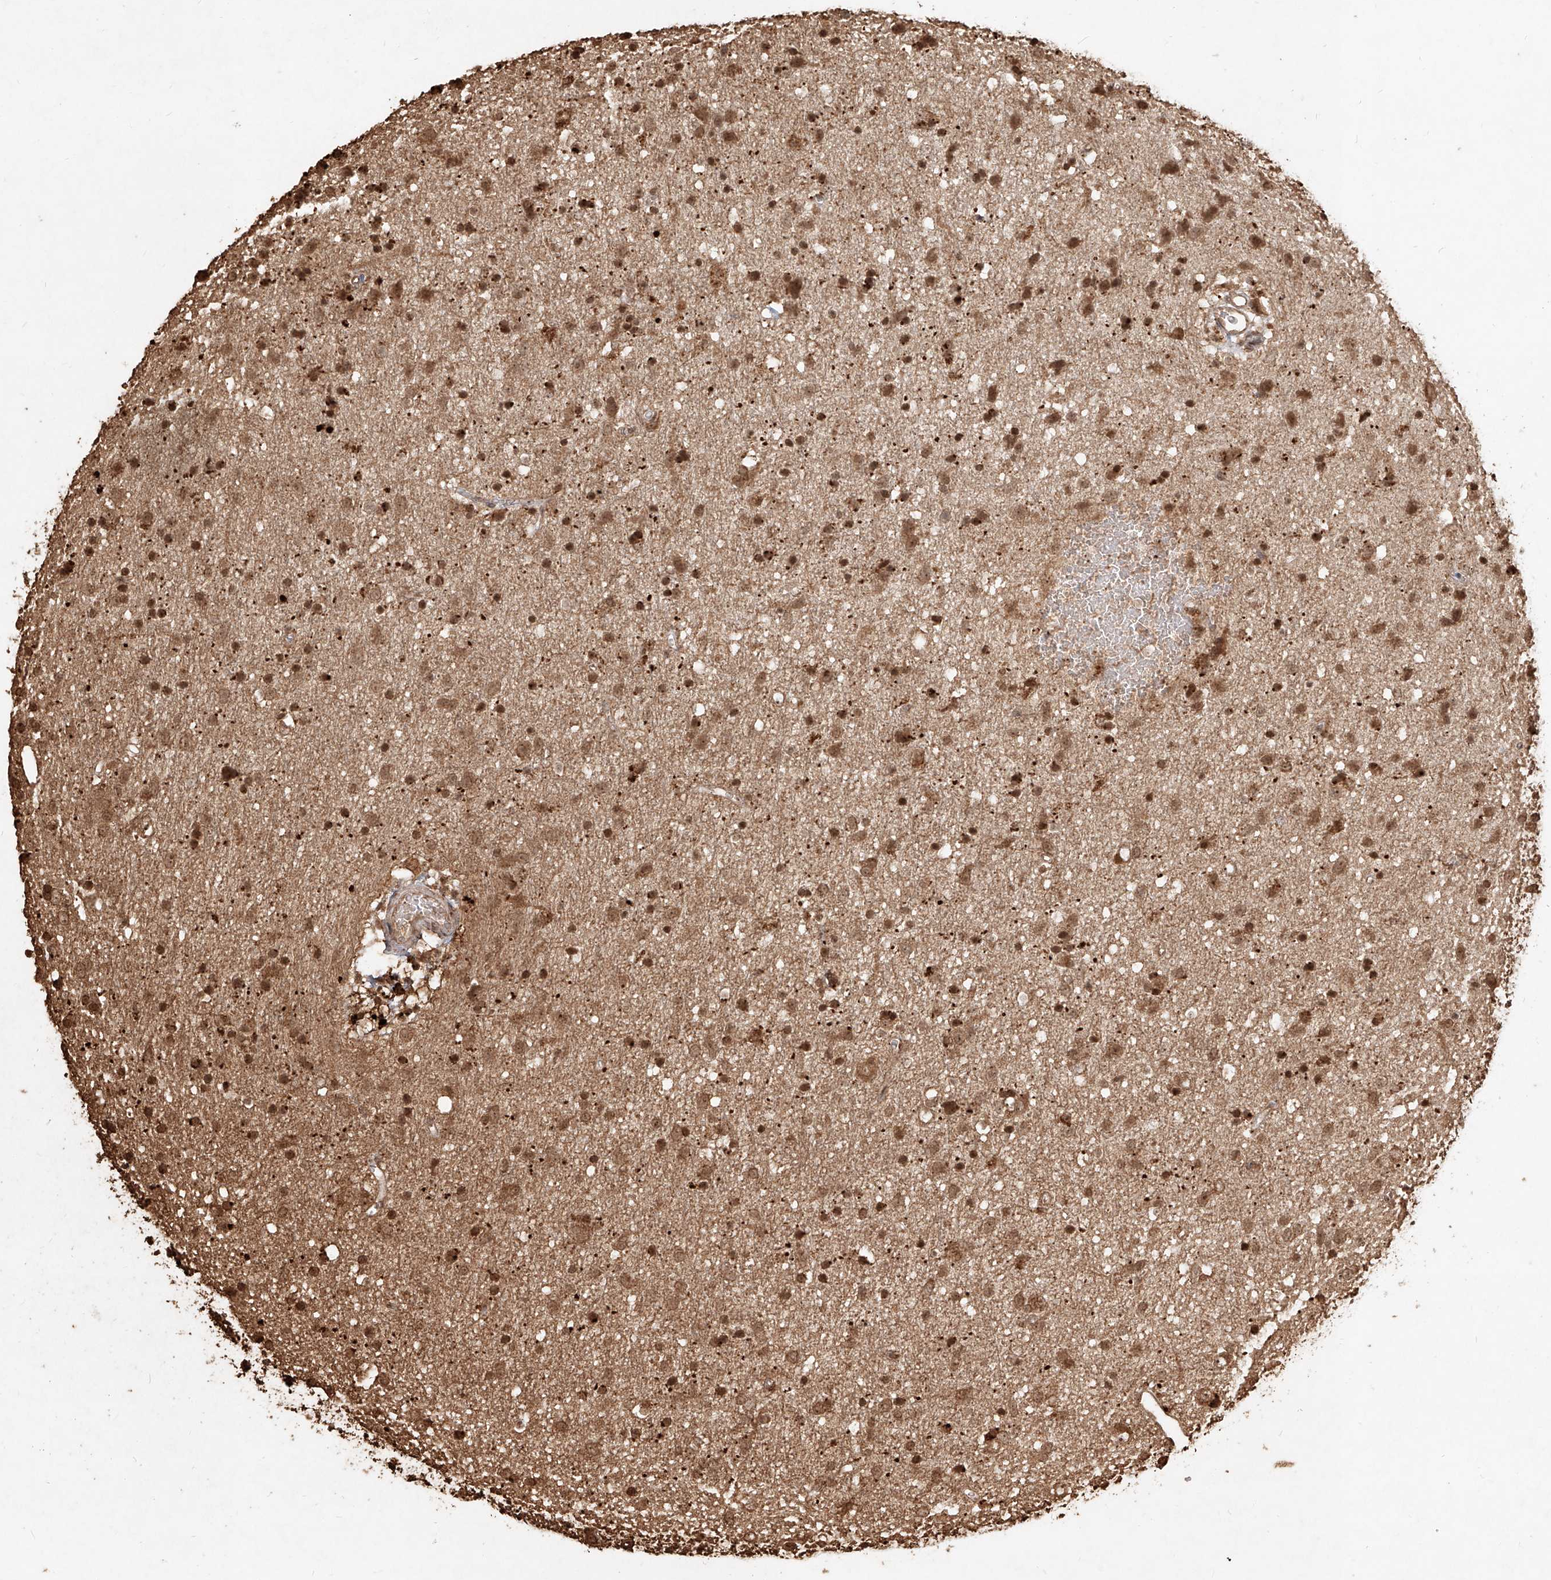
{"staining": {"intensity": "moderate", "quantity": ">75%", "location": "cytoplasmic/membranous,nuclear"}, "tissue": "glioma", "cell_type": "Tumor cells", "image_type": "cancer", "snomed": [{"axis": "morphology", "description": "Glioma, malignant, Low grade"}, {"axis": "topography", "description": "Brain"}], "caption": "Human malignant low-grade glioma stained with a brown dye exhibits moderate cytoplasmic/membranous and nuclear positive expression in approximately >75% of tumor cells.", "gene": "UBE2K", "patient": {"sex": "male", "age": 77}}